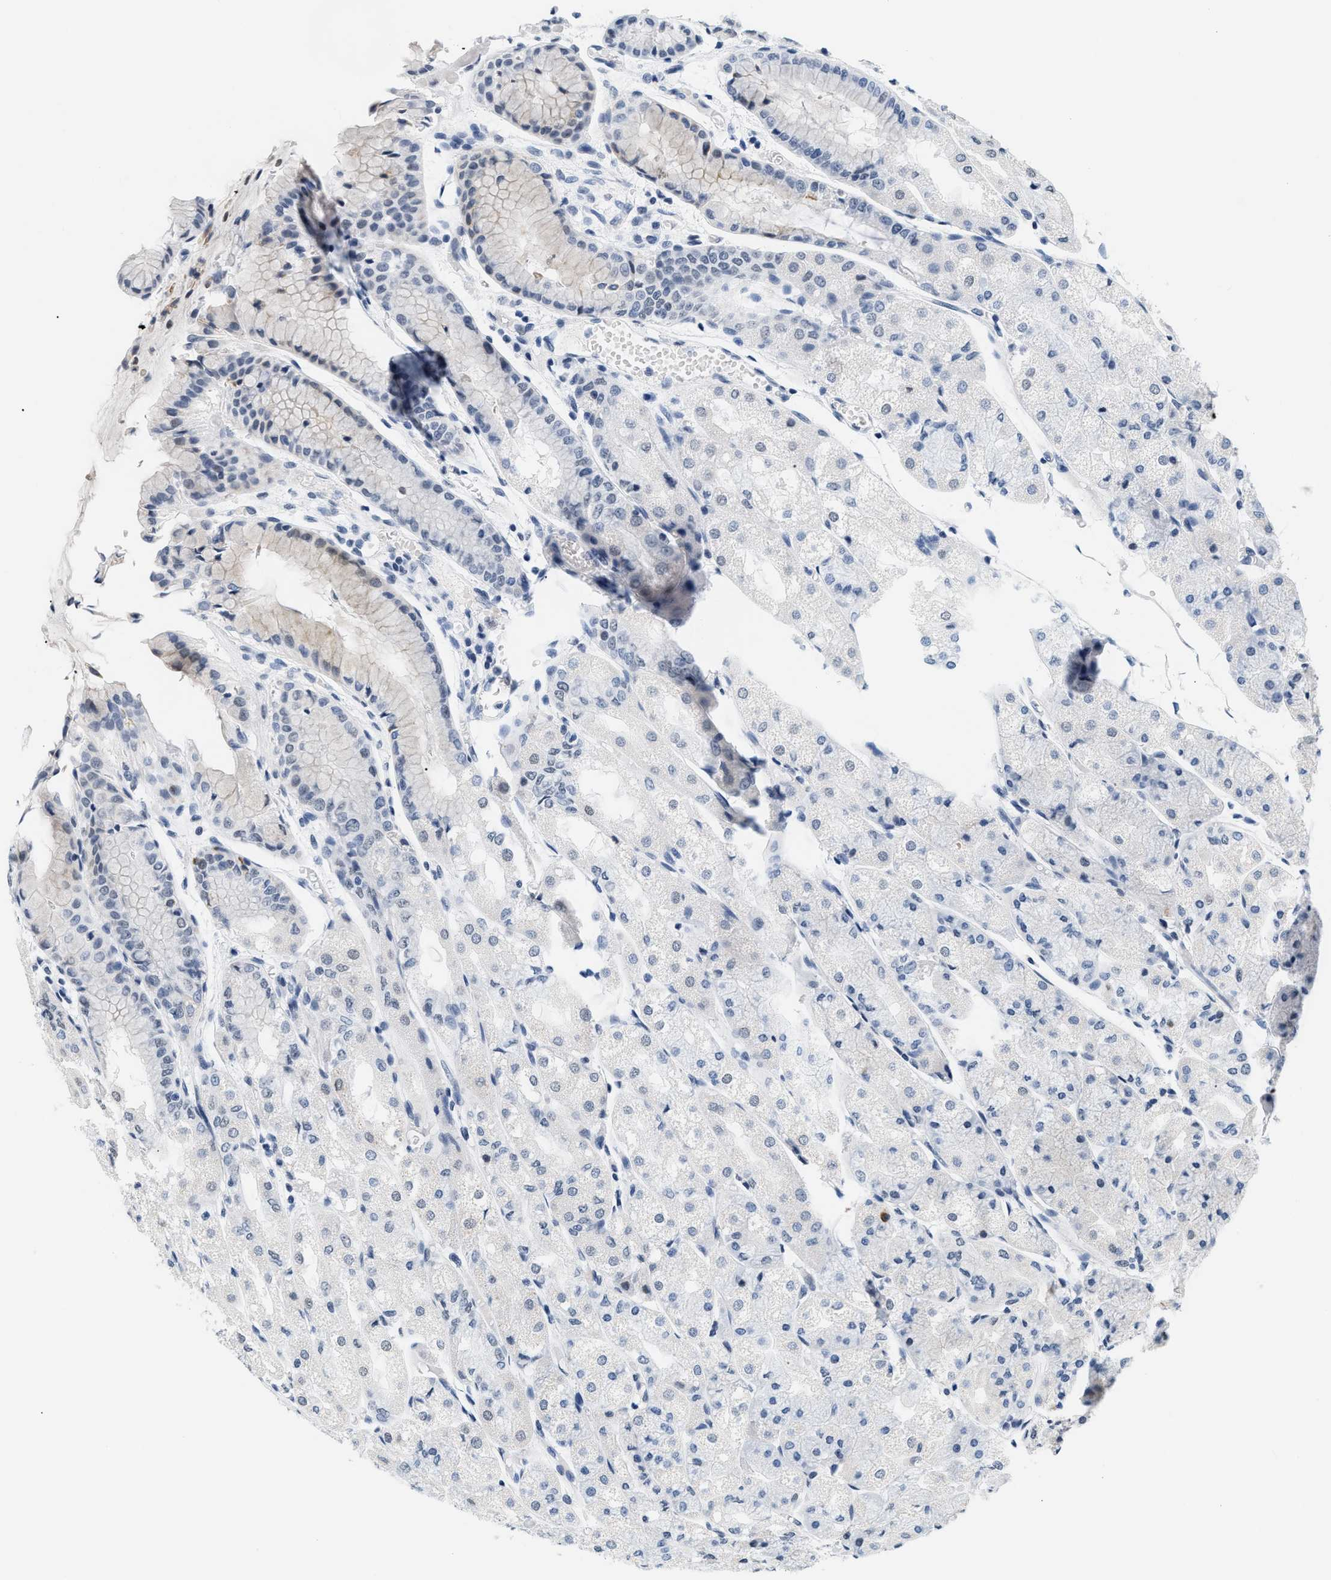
{"staining": {"intensity": "weak", "quantity": "<25%", "location": "nuclear"}, "tissue": "stomach", "cell_type": "Glandular cells", "image_type": "normal", "snomed": [{"axis": "morphology", "description": "Normal tissue, NOS"}, {"axis": "topography", "description": "Stomach, upper"}], "caption": "Photomicrograph shows no significant protein positivity in glandular cells of unremarkable stomach.", "gene": "RAF1", "patient": {"sex": "male", "age": 72}}